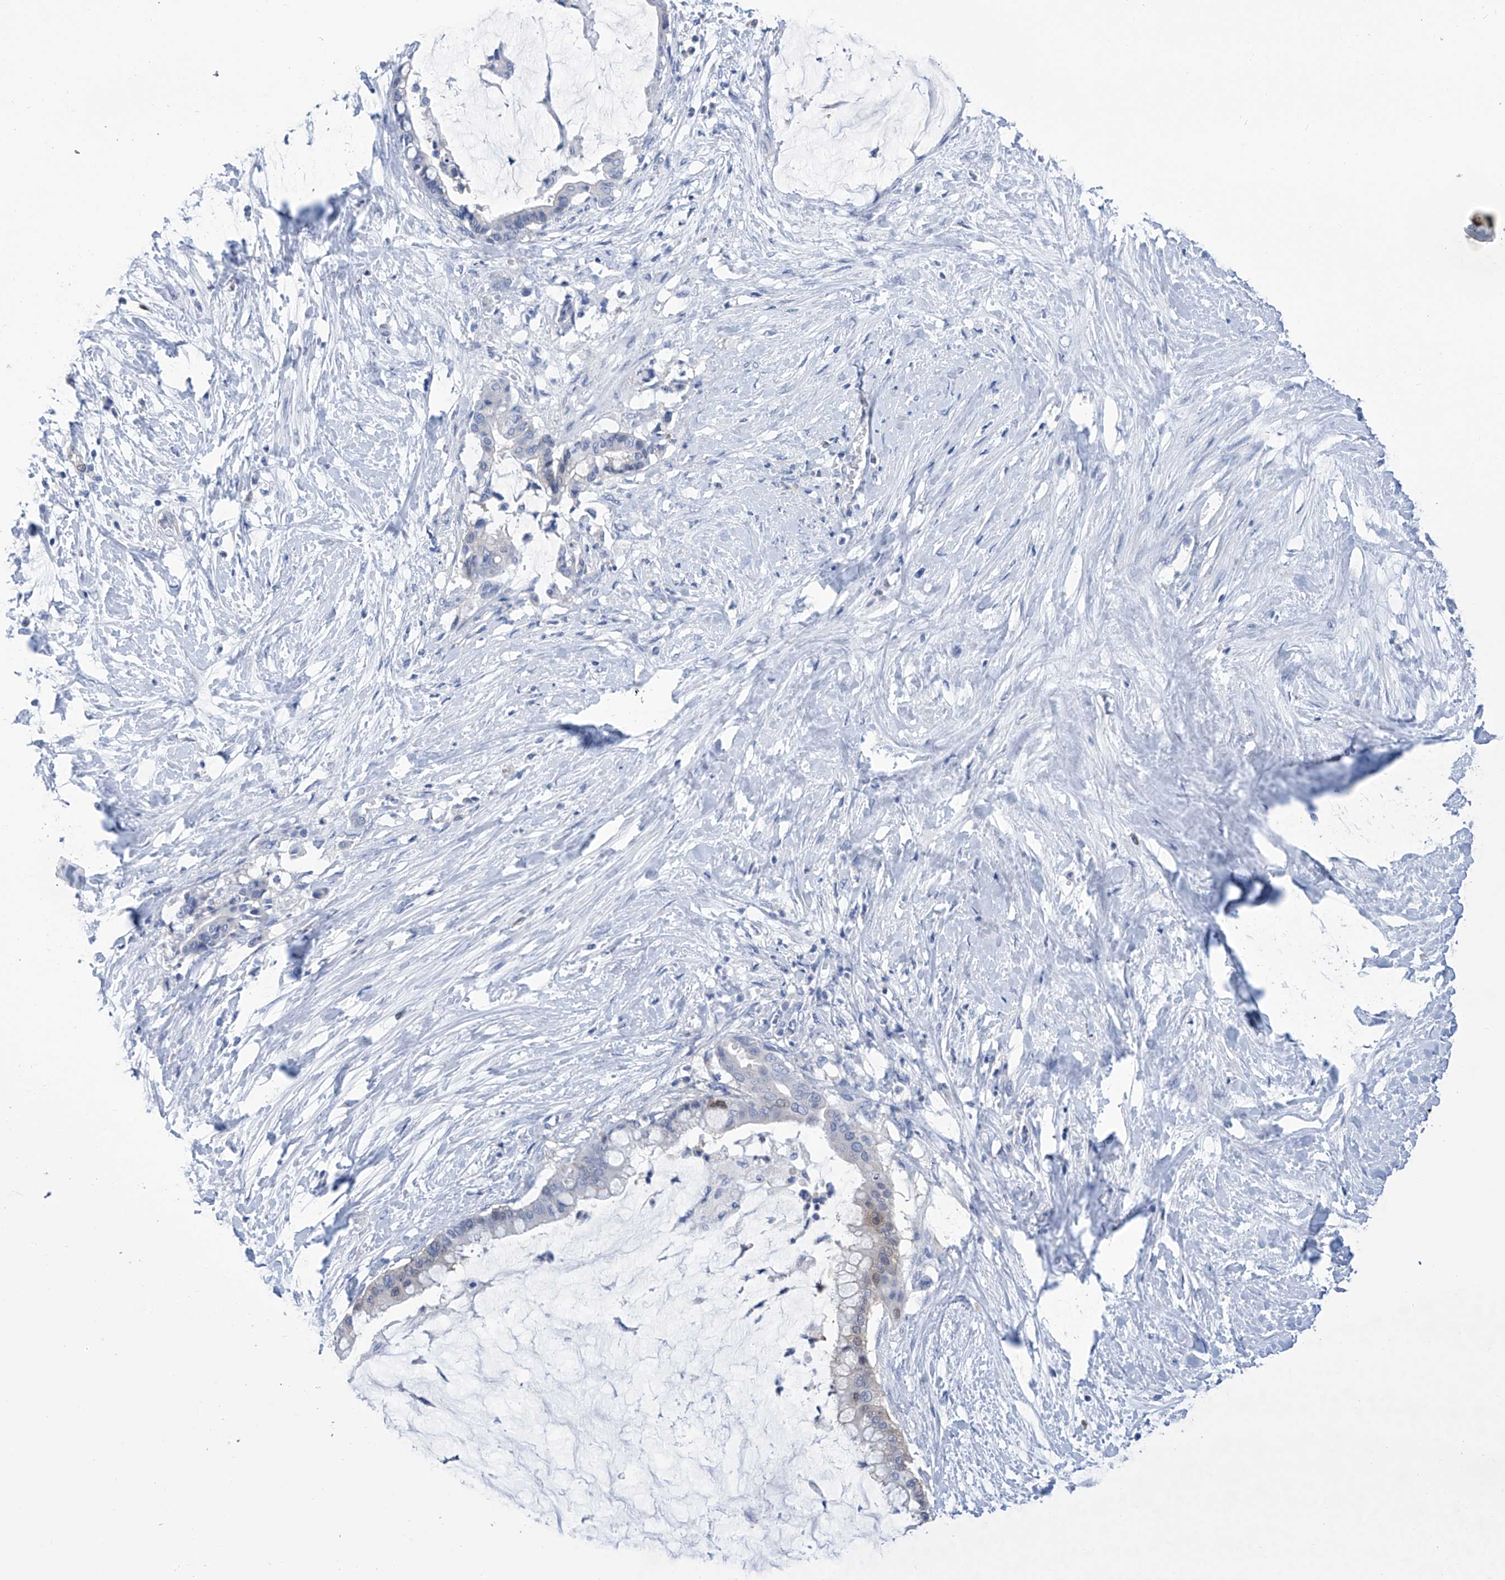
{"staining": {"intensity": "negative", "quantity": "none", "location": "none"}, "tissue": "pancreatic cancer", "cell_type": "Tumor cells", "image_type": "cancer", "snomed": [{"axis": "morphology", "description": "Adenocarcinoma, NOS"}, {"axis": "topography", "description": "Pancreas"}], "caption": "High magnification brightfield microscopy of adenocarcinoma (pancreatic) stained with DAB (brown) and counterstained with hematoxylin (blue): tumor cells show no significant staining.", "gene": "IMPA2", "patient": {"sex": "male", "age": 41}}